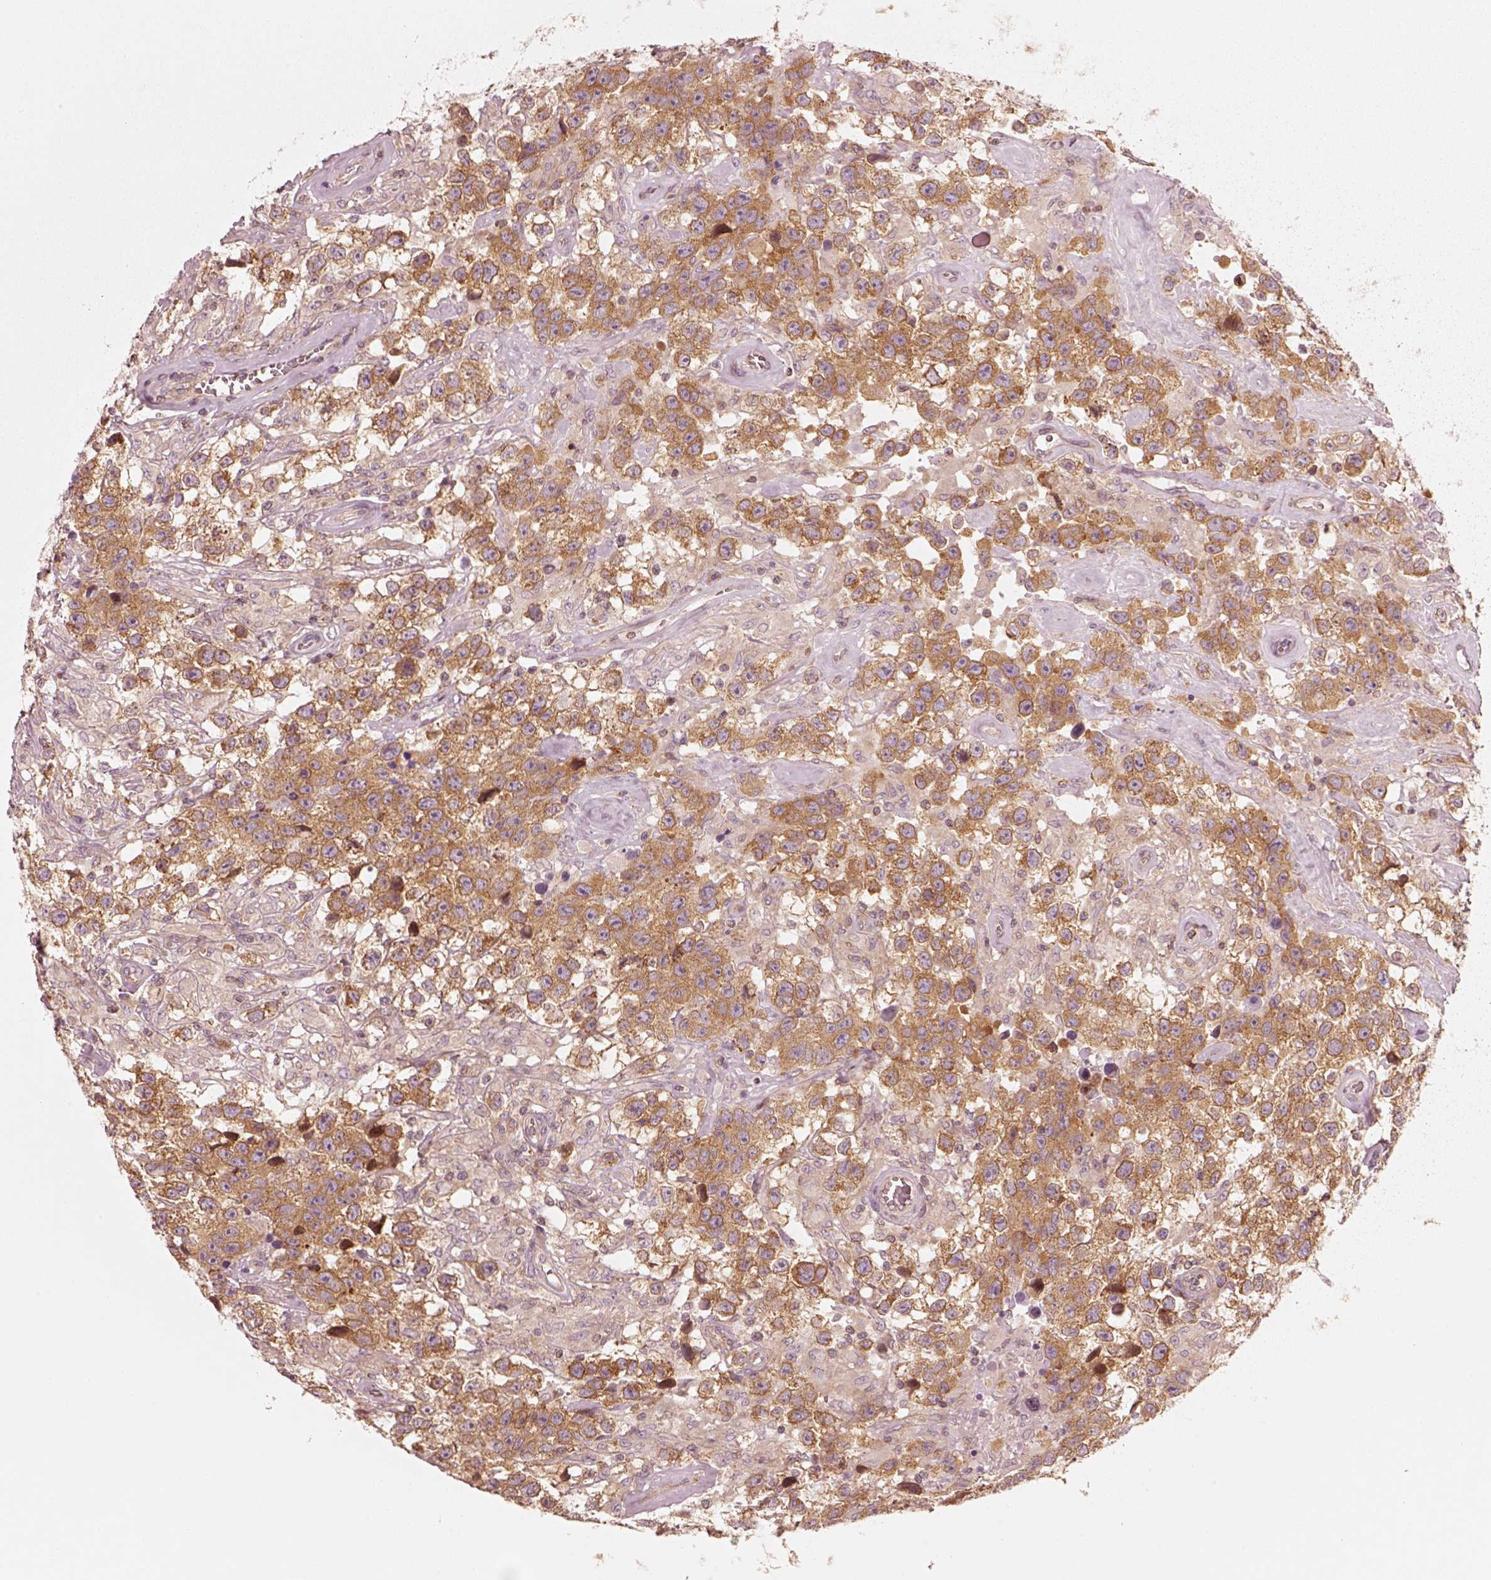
{"staining": {"intensity": "moderate", "quantity": ">75%", "location": "cytoplasmic/membranous"}, "tissue": "testis cancer", "cell_type": "Tumor cells", "image_type": "cancer", "snomed": [{"axis": "morphology", "description": "Seminoma, NOS"}, {"axis": "topography", "description": "Testis"}], "caption": "A micrograph of human testis cancer (seminoma) stained for a protein shows moderate cytoplasmic/membranous brown staining in tumor cells. (Stains: DAB (3,3'-diaminobenzidine) in brown, nuclei in blue, Microscopy: brightfield microscopy at high magnification).", "gene": "CNOT2", "patient": {"sex": "male", "age": 43}}